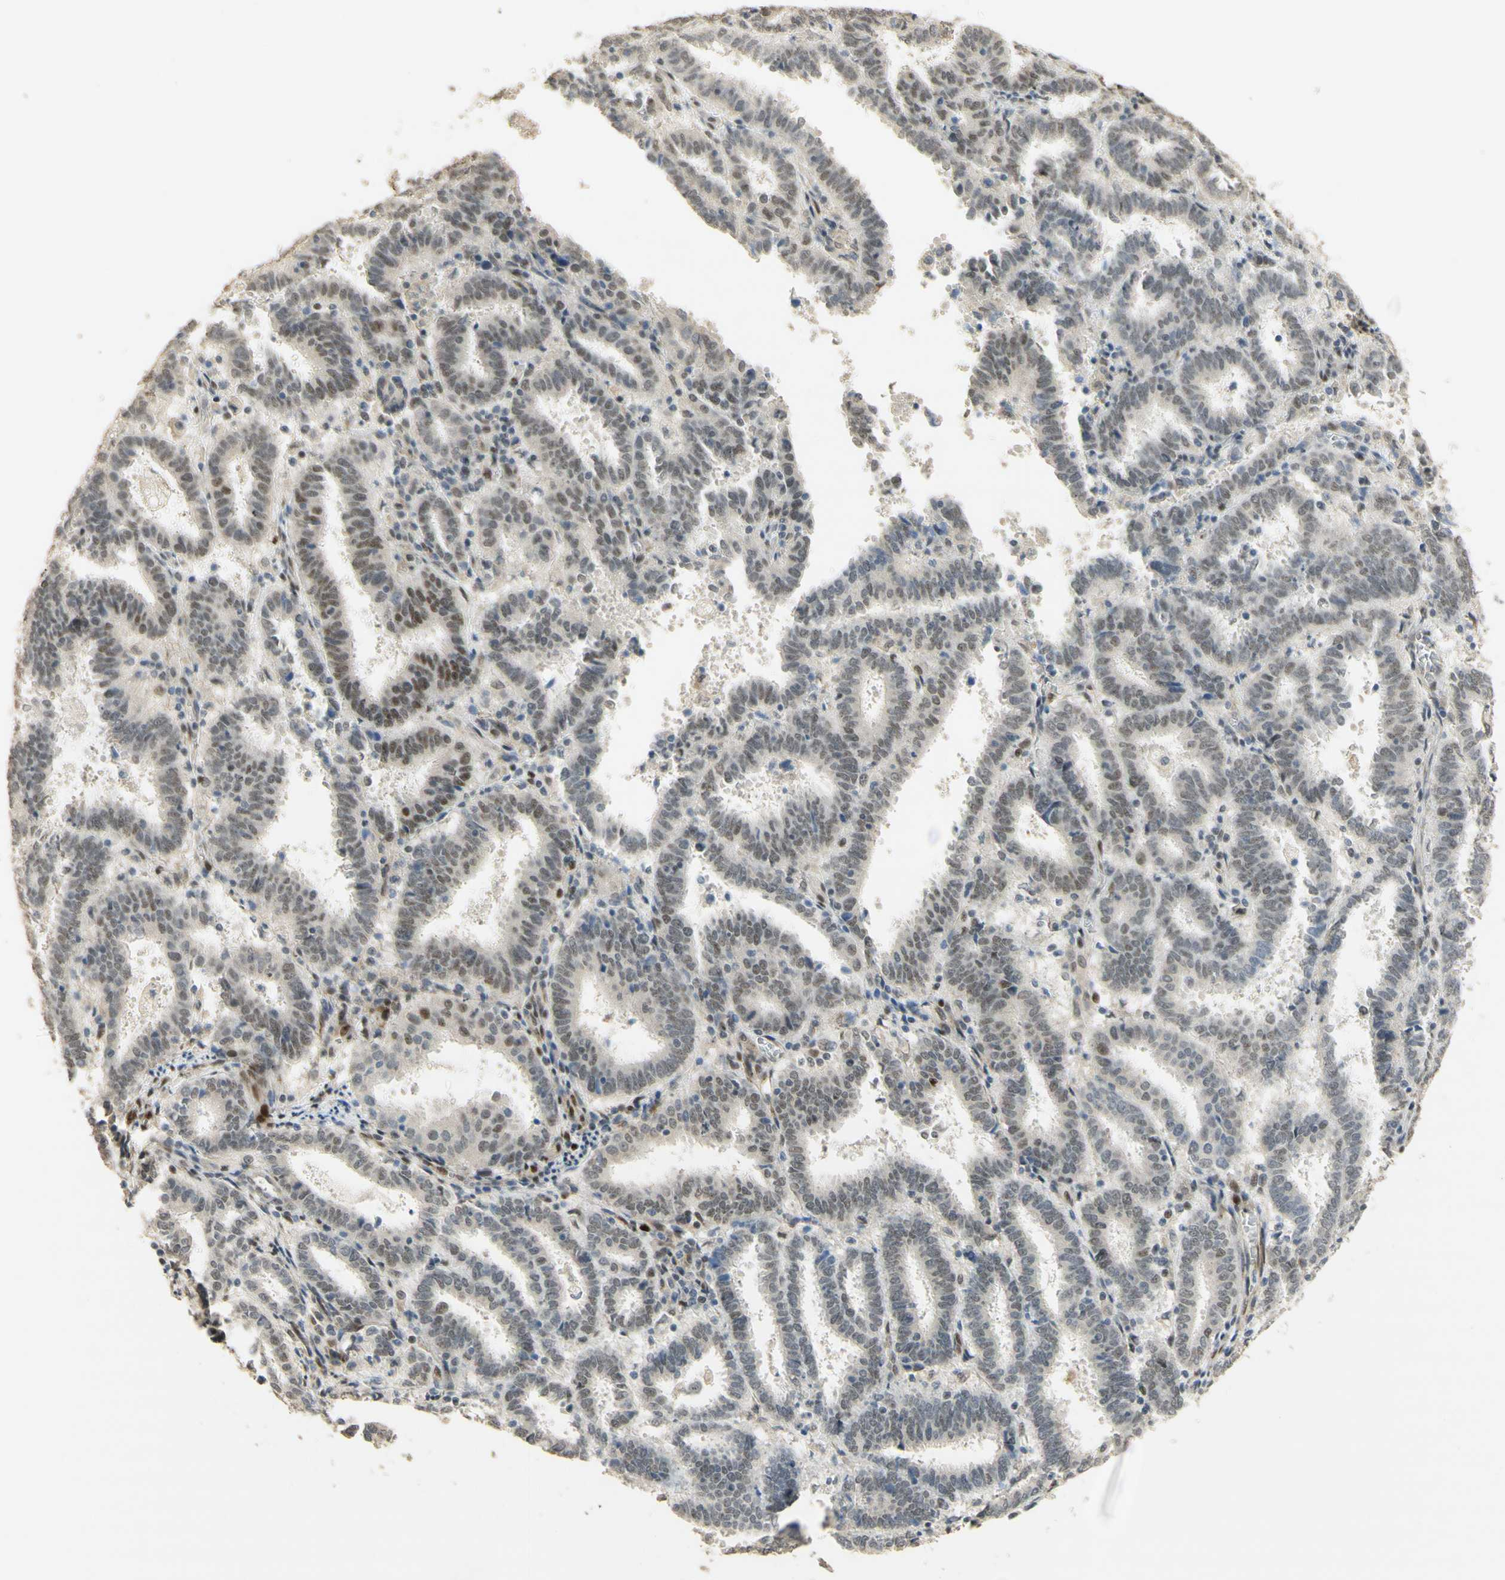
{"staining": {"intensity": "weak", "quantity": "25%-75%", "location": "nuclear"}, "tissue": "endometrial cancer", "cell_type": "Tumor cells", "image_type": "cancer", "snomed": [{"axis": "morphology", "description": "Adenocarcinoma, NOS"}, {"axis": "topography", "description": "Uterus"}], "caption": "Adenocarcinoma (endometrial) stained with DAB immunohistochemistry (IHC) demonstrates low levels of weak nuclear positivity in approximately 25%-75% of tumor cells.", "gene": "FOXP1", "patient": {"sex": "female", "age": 83}}